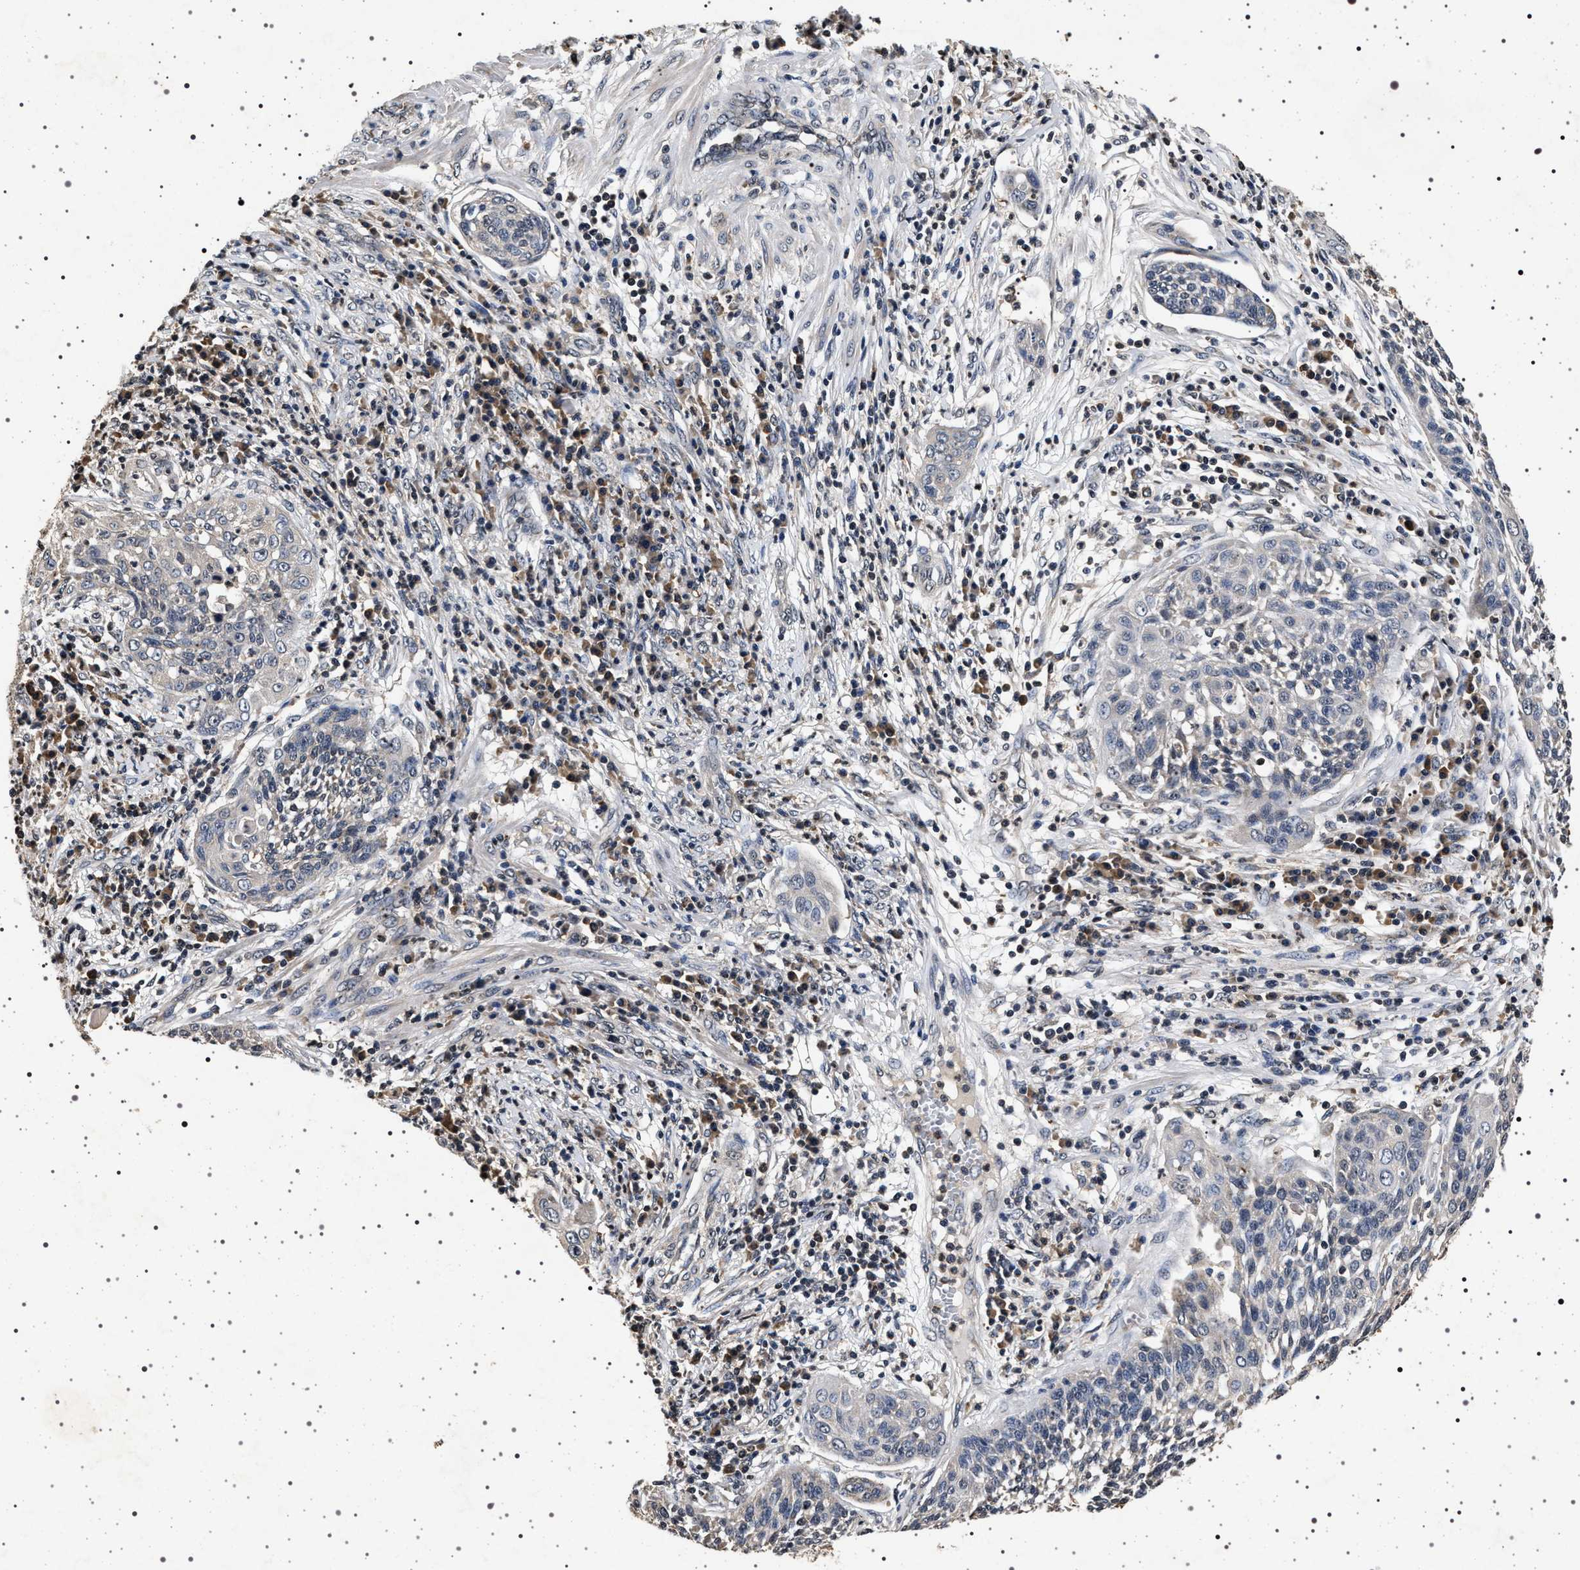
{"staining": {"intensity": "negative", "quantity": "none", "location": "none"}, "tissue": "cervical cancer", "cell_type": "Tumor cells", "image_type": "cancer", "snomed": [{"axis": "morphology", "description": "Squamous cell carcinoma, NOS"}, {"axis": "topography", "description": "Cervix"}], "caption": "A high-resolution photomicrograph shows immunohistochemistry staining of squamous cell carcinoma (cervical), which reveals no significant expression in tumor cells.", "gene": "CDKN1B", "patient": {"sex": "female", "age": 34}}